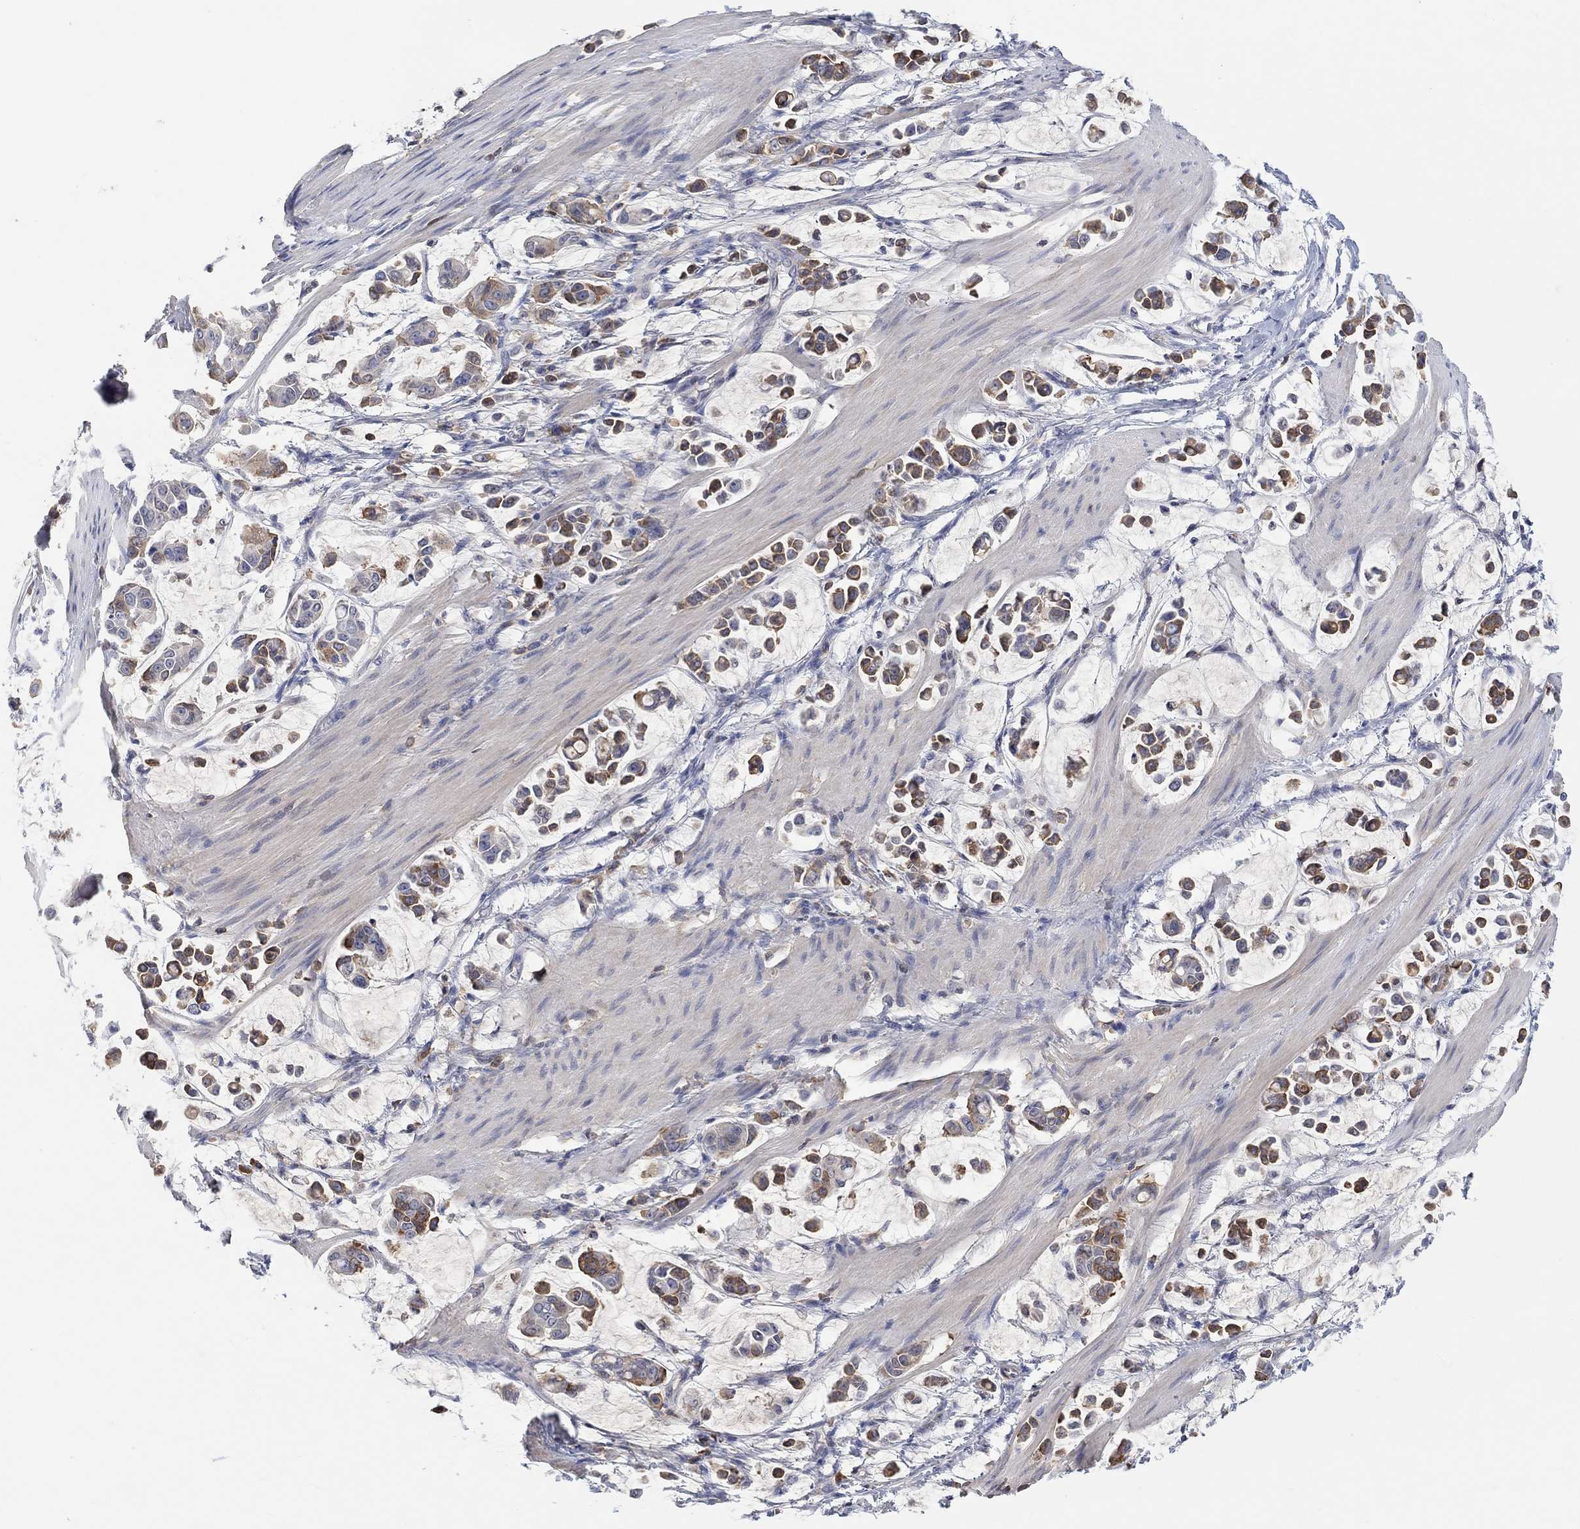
{"staining": {"intensity": "strong", "quantity": "<25%", "location": "cytoplasmic/membranous"}, "tissue": "stomach cancer", "cell_type": "Tumor cells", "image_type": "cancer", "snomed": [{"axis": "morphology", "description": "Adenocarcinoma, NOS"}, {"axis": "topography", "description": "Stomach"}], "caption": "A medium amount of strong cytoplasmic/membranous positivity is present in about <25% of tumor cells in stomach cancer tissue. (DAB IHC, brown staining for protein, blue staining for nuclei).", "gene": "MSTN", "patient": {"sex": "male", "age": 82}}